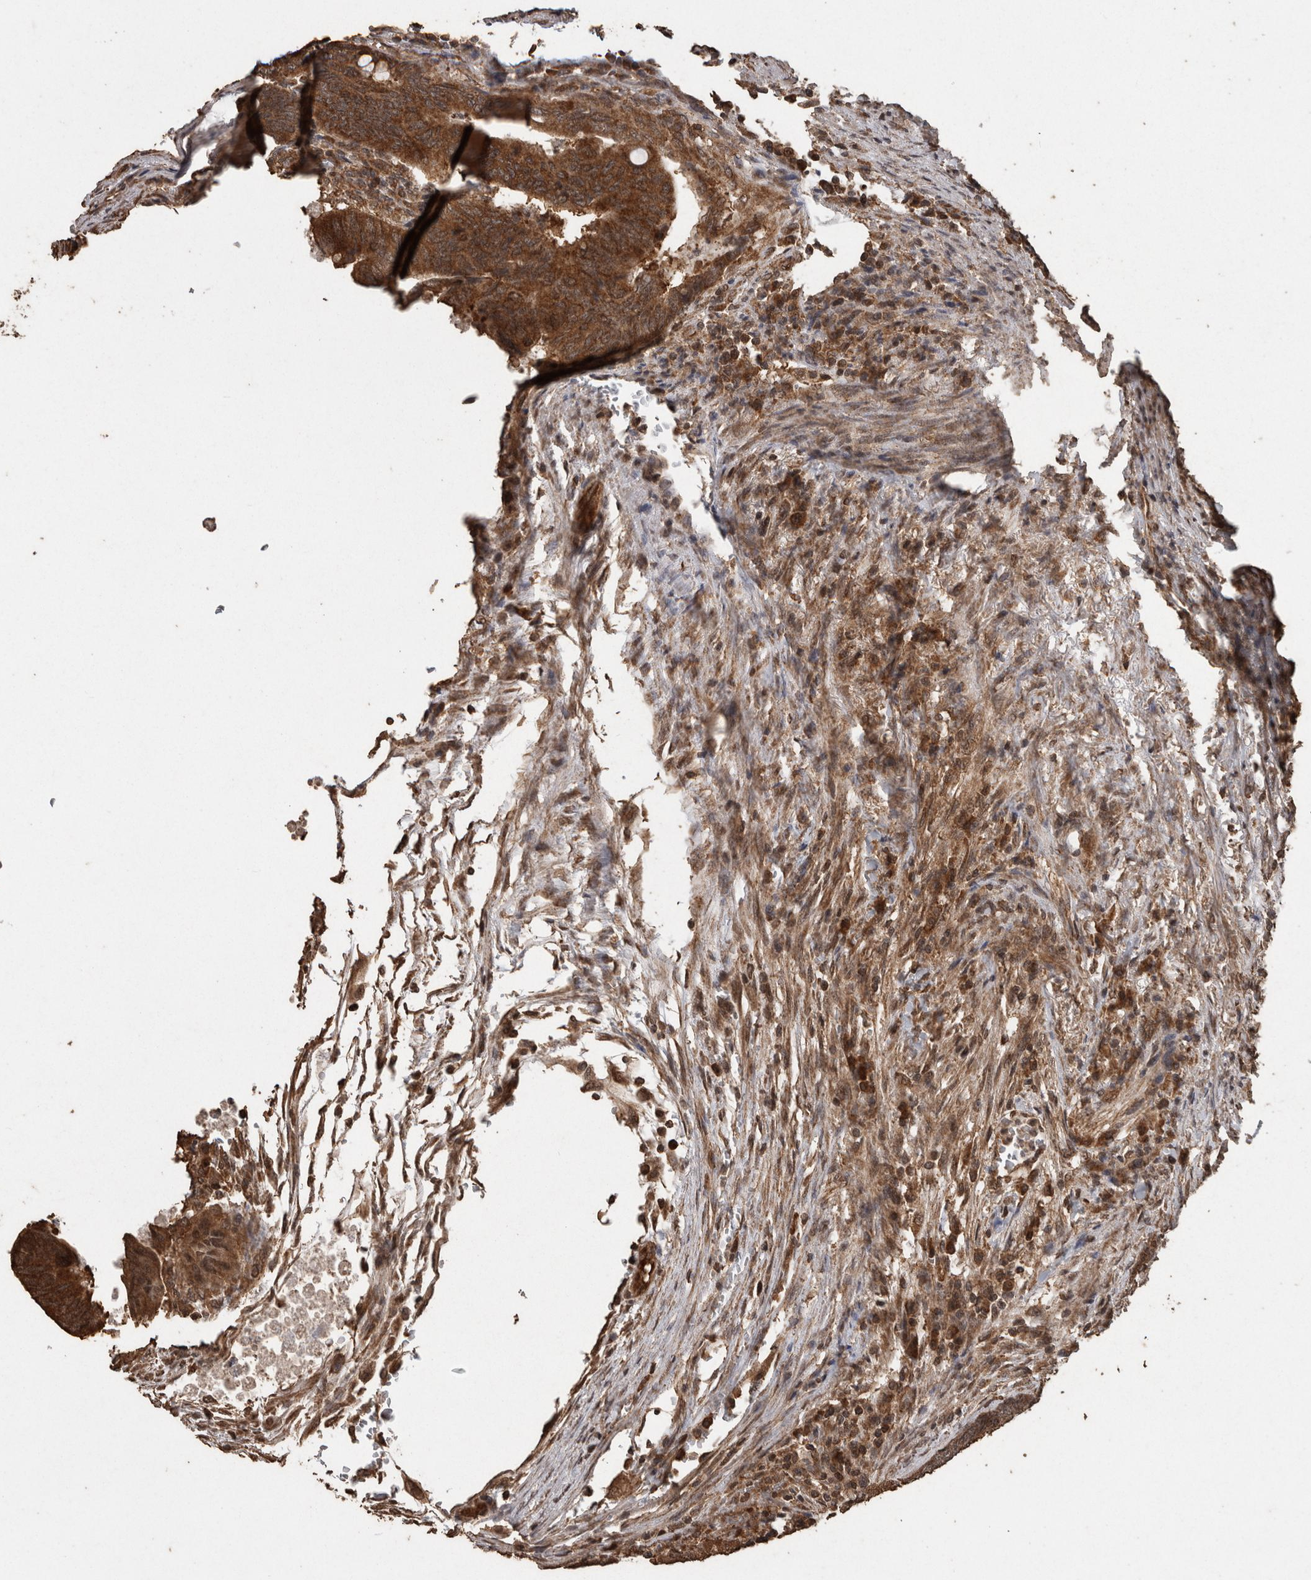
{"staining": {"intensity": "strong", "quantity": ">75%", "location": "cytoplasmic/membranous"}, "tissue": "colorectal cancer", "cell_type": "Tumor cells", "image_type": "cancer", "snomed": [{"axis": "morphology", "description": "Normal tissue, NOS"}, {"axis": "morphology", "description": "Adenocarcinoma, NOS"}, {"axis": "topography", "description": "Rectum"}, {"axis": "topography", "description": "Peripheral nerve tissue"}], "caption": "Colorectal cancer (adenocarcinoma) tissue reveals strong cytoplasmic/membranous positivity in approximately >75% of tumor cells", "gene": "PINK1", "patient": {"sex": "male", "age": 92}}